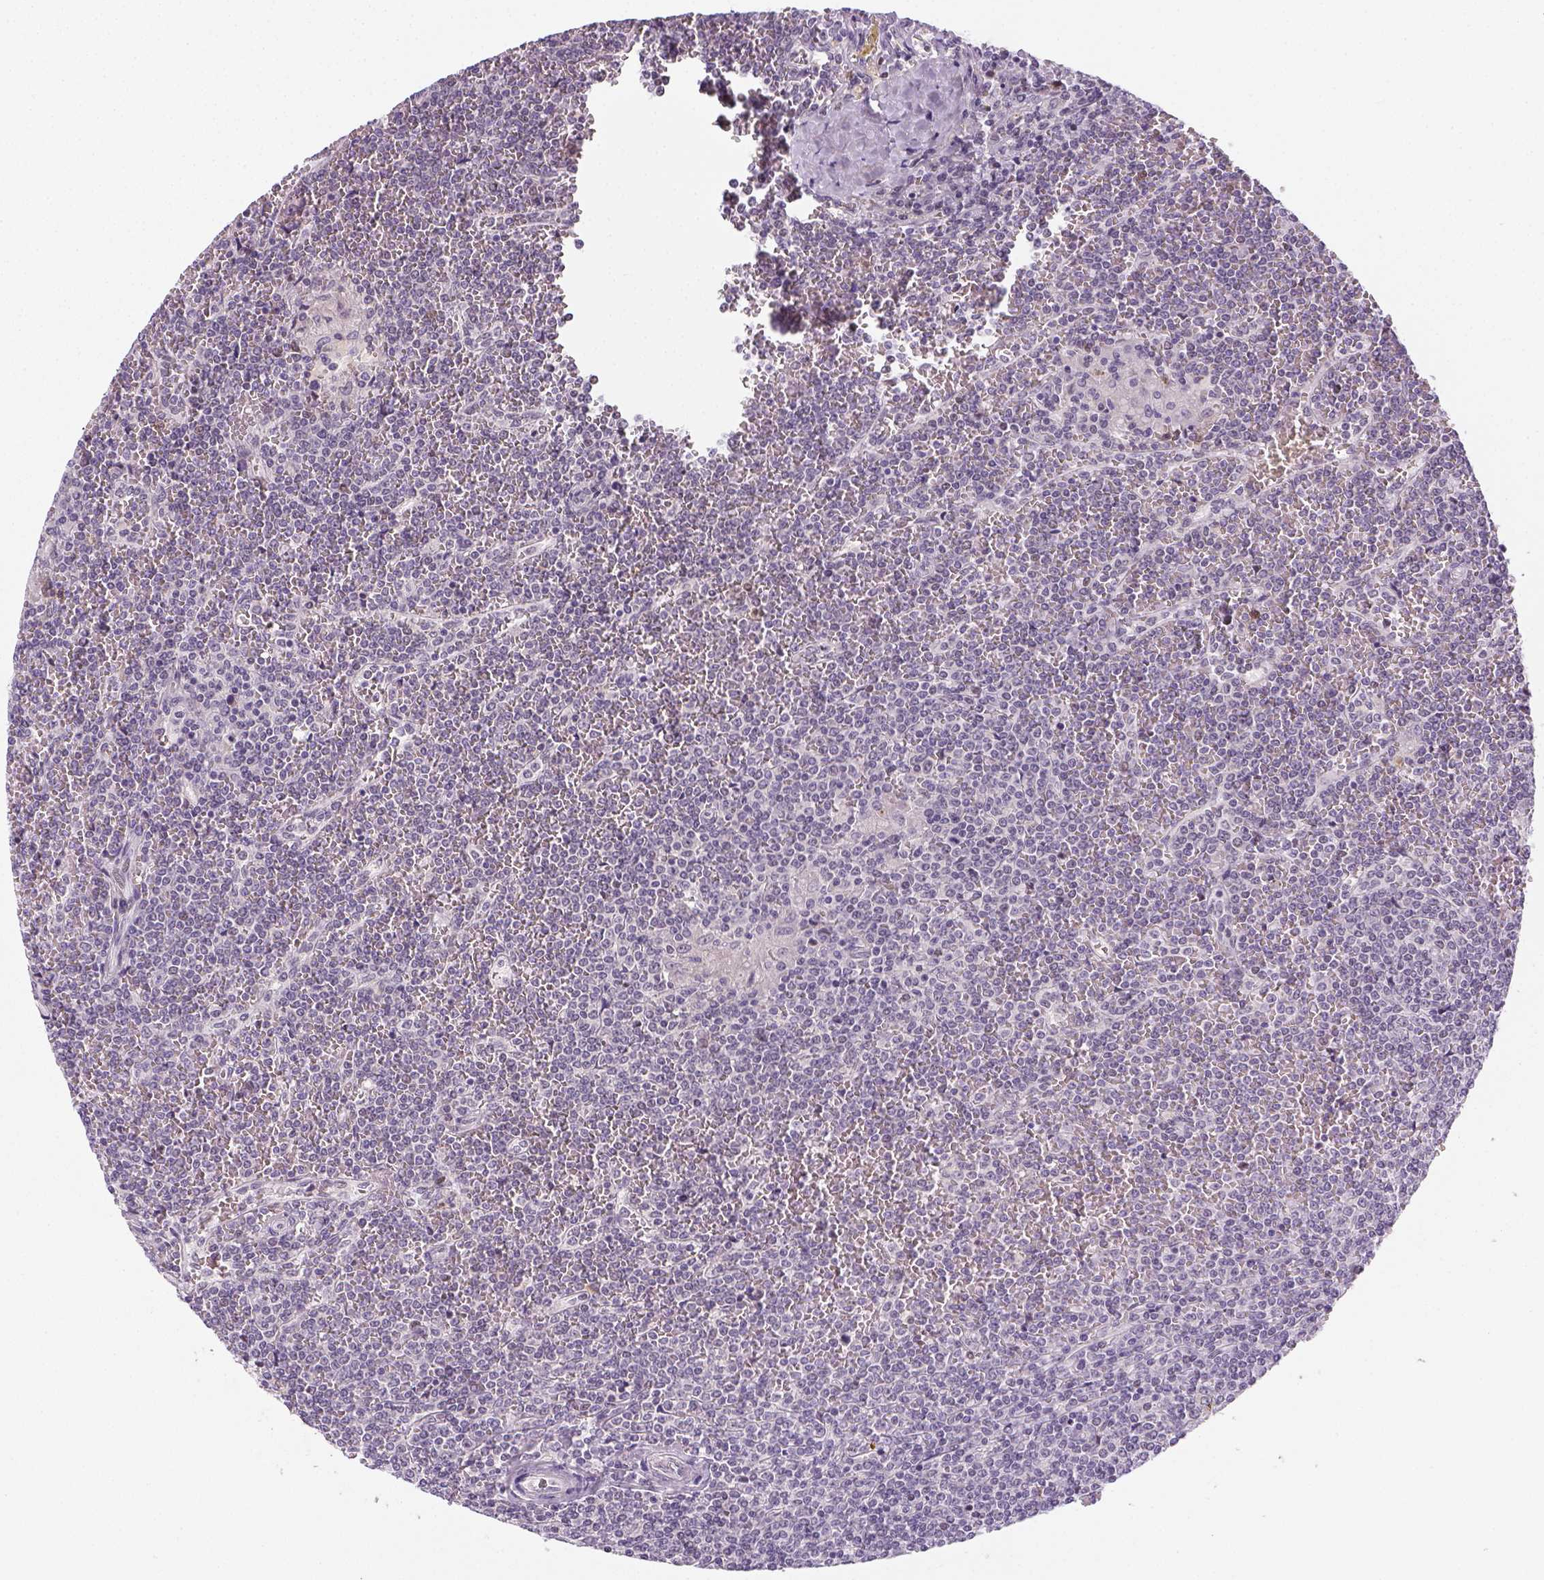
{"staining": {"intensity": "negative", "quantity": "none", "location": "none"}, "tissue": "lymphoma", "cell_type": "Tumor cells", "image_type": "cancer", "snomed": [{"axis": "morphology", "description": "Malignant lymphoma, non-Hodgkin's type, Low grade"}, {"axis": "topography", "description": "Spleen"}], "caption": "DAB (3,3'-diaminobenzidine) immunohistochemical staining of lymphoma exhibits no significant expression in tumor cells.", "gene": "MAGEB3", "patient": {"sex": "female", "age": 19}}